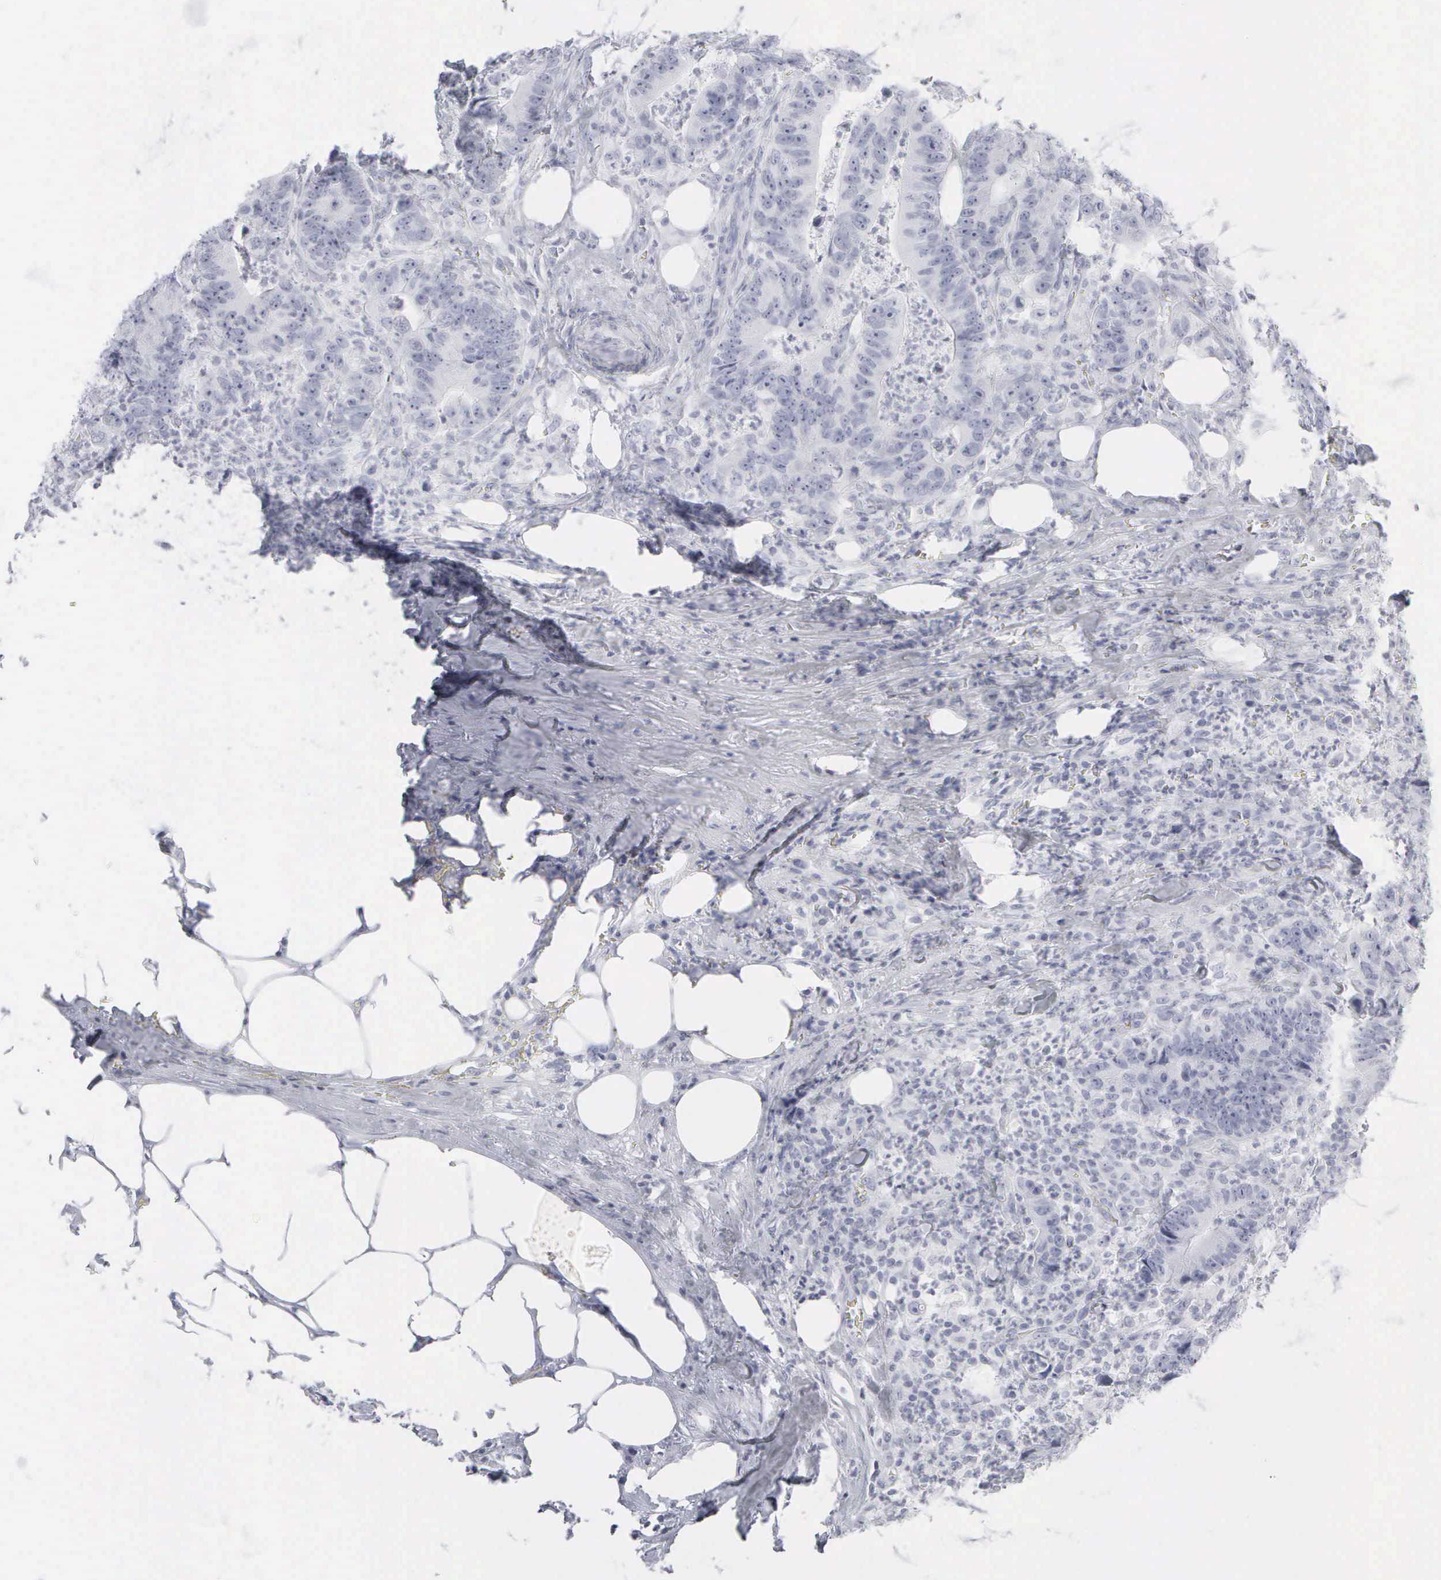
{"staining": {"intensity": "negative", "quantity": "none", "location": "none"}, "tissue": "colorectal cancer", "cell_type": "Tumor cells", "image_type": "cancer", "snomed": [{"axis": "morphology", "description": "Adenocarcinoma, NOS"}, {"axis": "topography", "description": "Colon"}], "caption": "DAB immunohistochemical staining of colorectal adenocarcinoma reveals no significant expression in tumor cells.", "gene": "KRT14", "patient": {"sex": "female", "age": 76}}